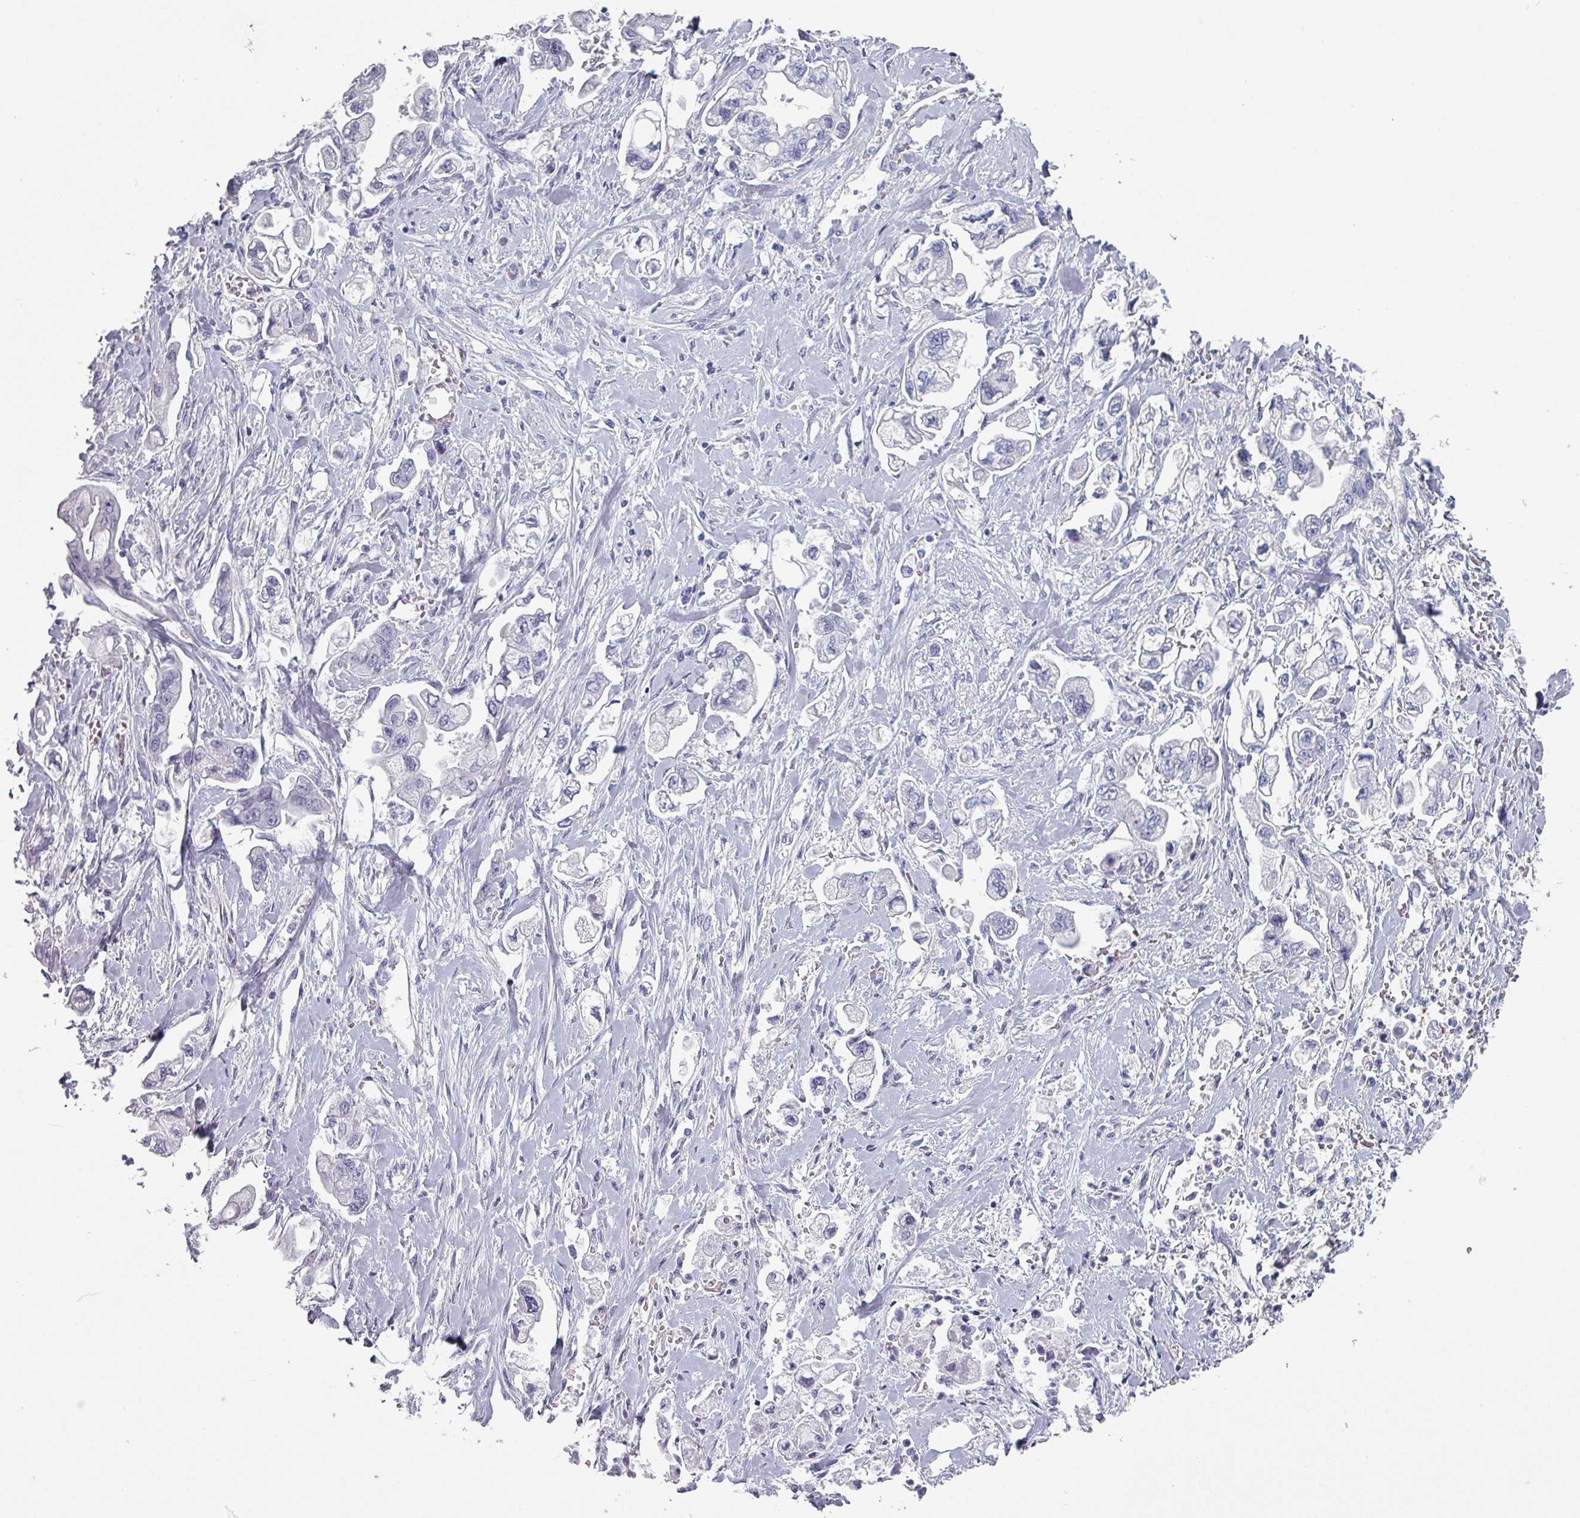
{"staining": {"intensity": "negative", "quantity": "none", "location": "none"}, "tissue": "stomach cancer", "cell_type": "Tumor cells", "image_type": "cancer", "snomed": [{"axis": "morphology", "description": "Adenocarcinoma, NOS"}, {"axis": "topography", "description": "Stomach"}], "caption": "Tumor cells are negative for brown protein staining in stomach cancer.", "gene": "SLC35G2", "patient": {"sex": "male", "age": 62}}